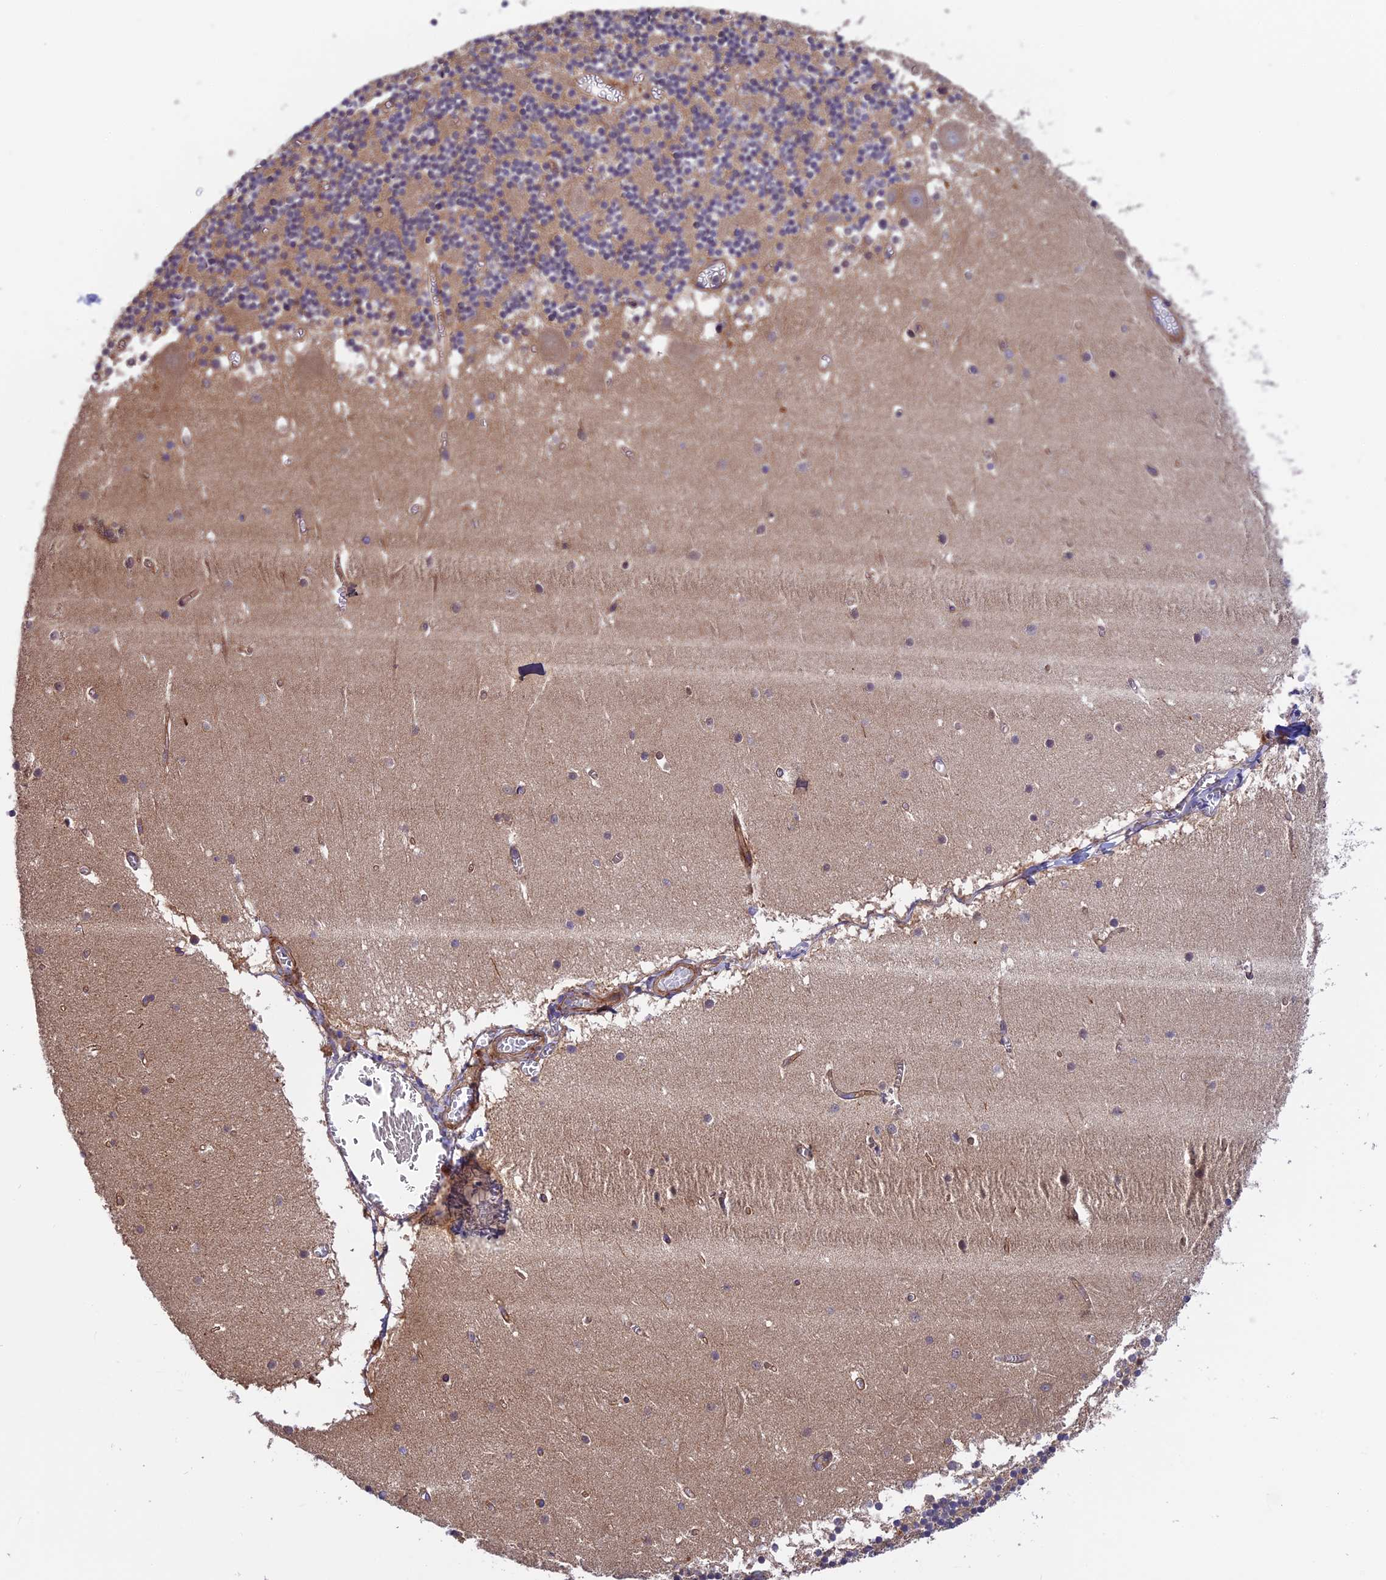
{"staining": {"intensity": "moderate", "quantity": "<25%", "location": "cytoplasmic/membranous"}, "tissue": "cerebellum", "cell_type": "Cells in granular layer", "image_type": "normal", "snomed": [{"axis": "morphology", "description": "Normal tissue, NOS"}, {"axis": "topography", "description": "Cerebellum"}], "caption": "Immunohistochemical staining of benign human cerebellum demonstrates moderate cytoplasmic/membranous protein positivity in about <25% of cells in granular layer.", "gene": "ADAMTS15", "patient": {"sex": "female", "age": 28}}